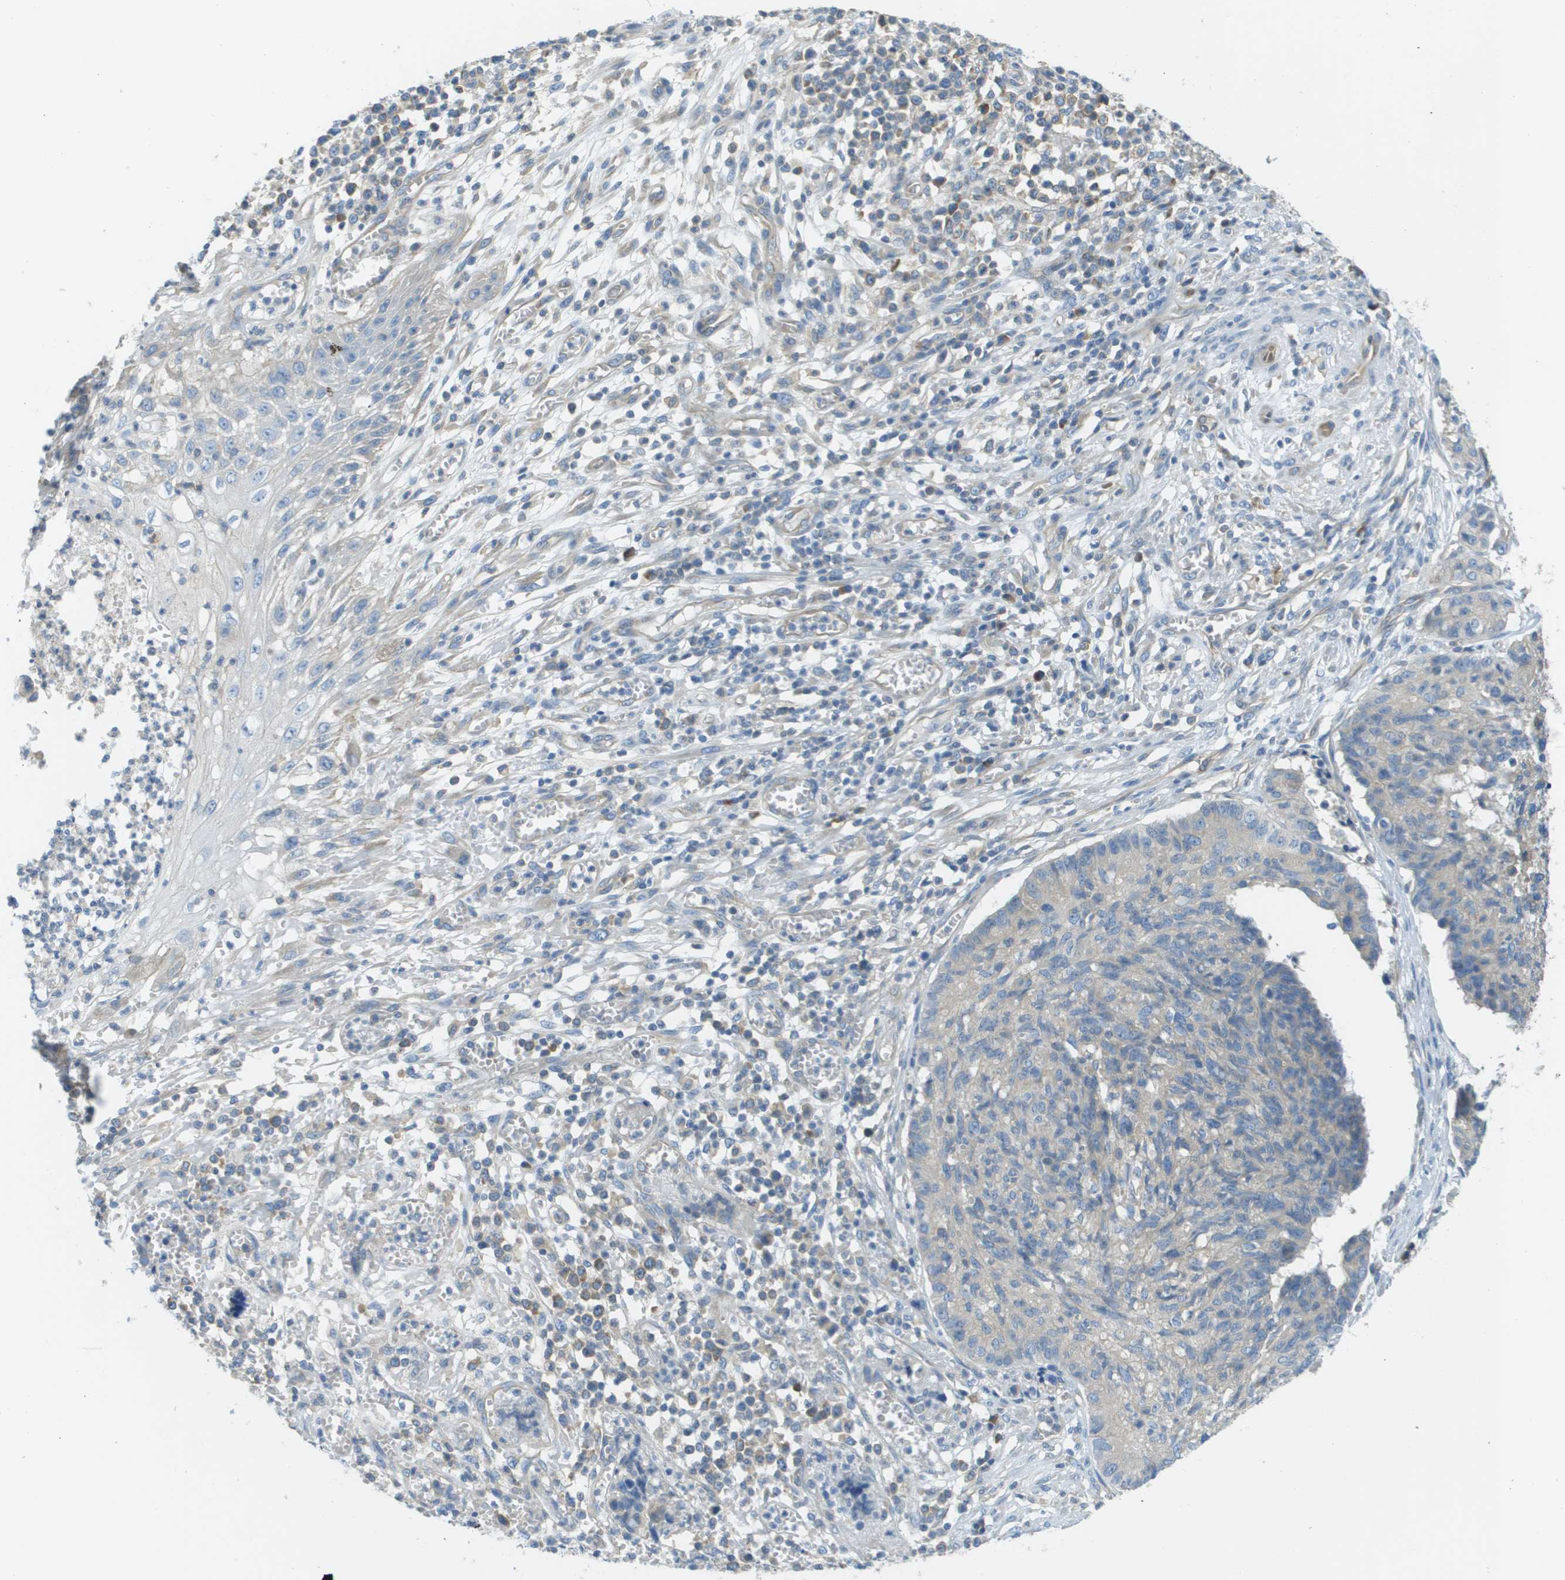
{"staining": {"intensity": "negative", "quantity": "none", "location": "none"}, "tissue": "cervical cancer", "cell_type": "Tumor cells", "image_type": "cancer", "snomed": [{"axis": "morphology", "description": "Squamous cell carcinoma, NOS"}, {"axis": "topography", "description": "Cervix"}], "caption": "This is an IHC histopathology image of squamous cell carcinoma (cervical). There is no expression in tumor cells.", "gene": "DNAJB11", "patient": {"sex": "female", "age": 35}}